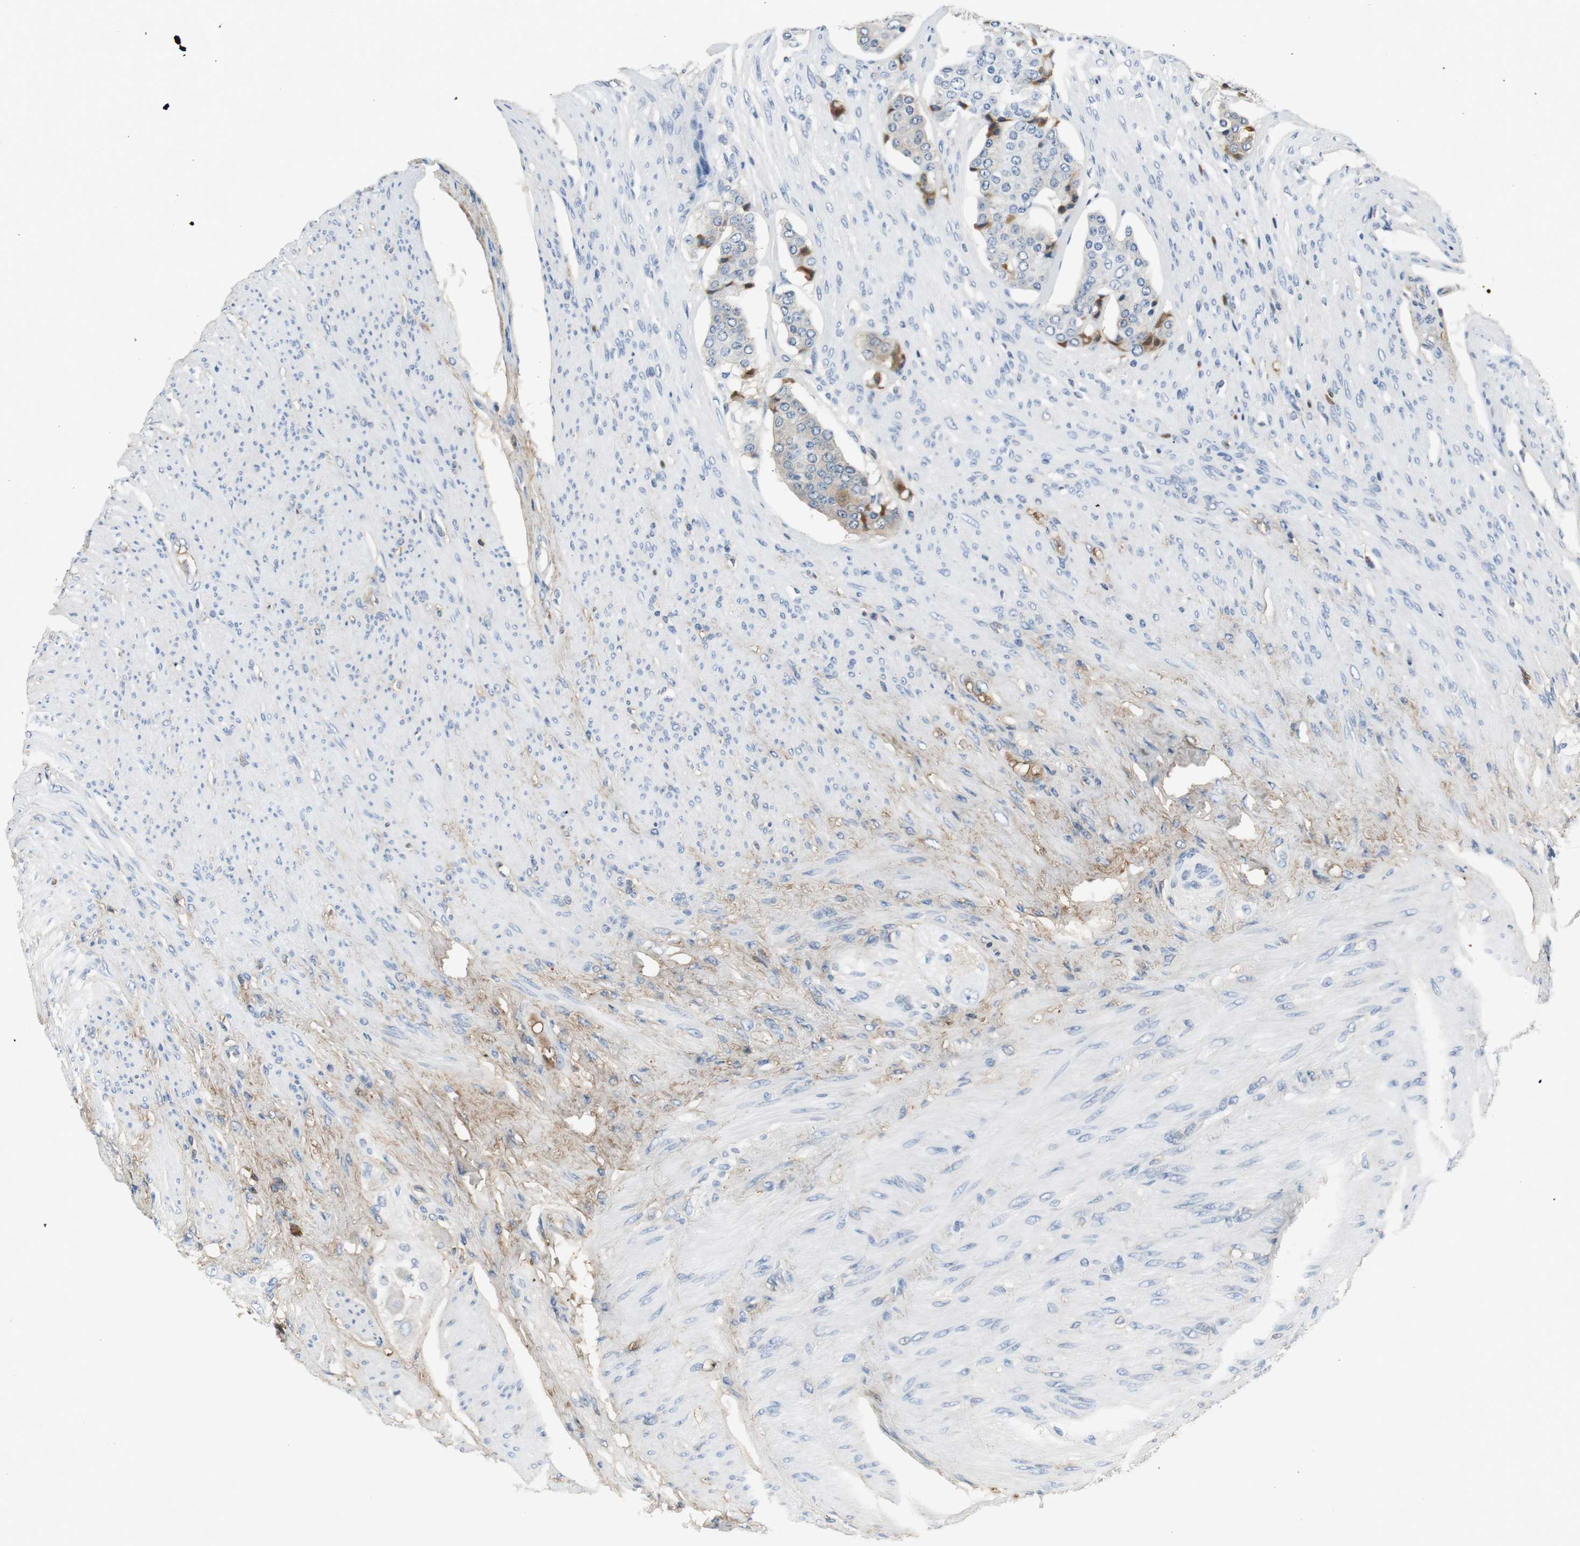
{"staining": {"intensity": "moderate", "quantity": "25%-75%", "location": "cytoplasmic/membranous"}, "tissue": "carcinoid", "cell_type": "Tumor cells", "image_type": "cancer", "snomed": [{"axis": "morphology", "description": "Carcinoid, malignant, NOS"}, {"axis": "topography", "description": "Colon"}], "caption": "A histopathology image of carcinoid stained for a protein exhibits moderate cytoplasmic/membranous brown staining in tumor cells. The protein of interest is shown in brown color, while the nuclei are stained blue.", "gene": "IGHA1", "patient": {"sex": "female", "age": 61}}